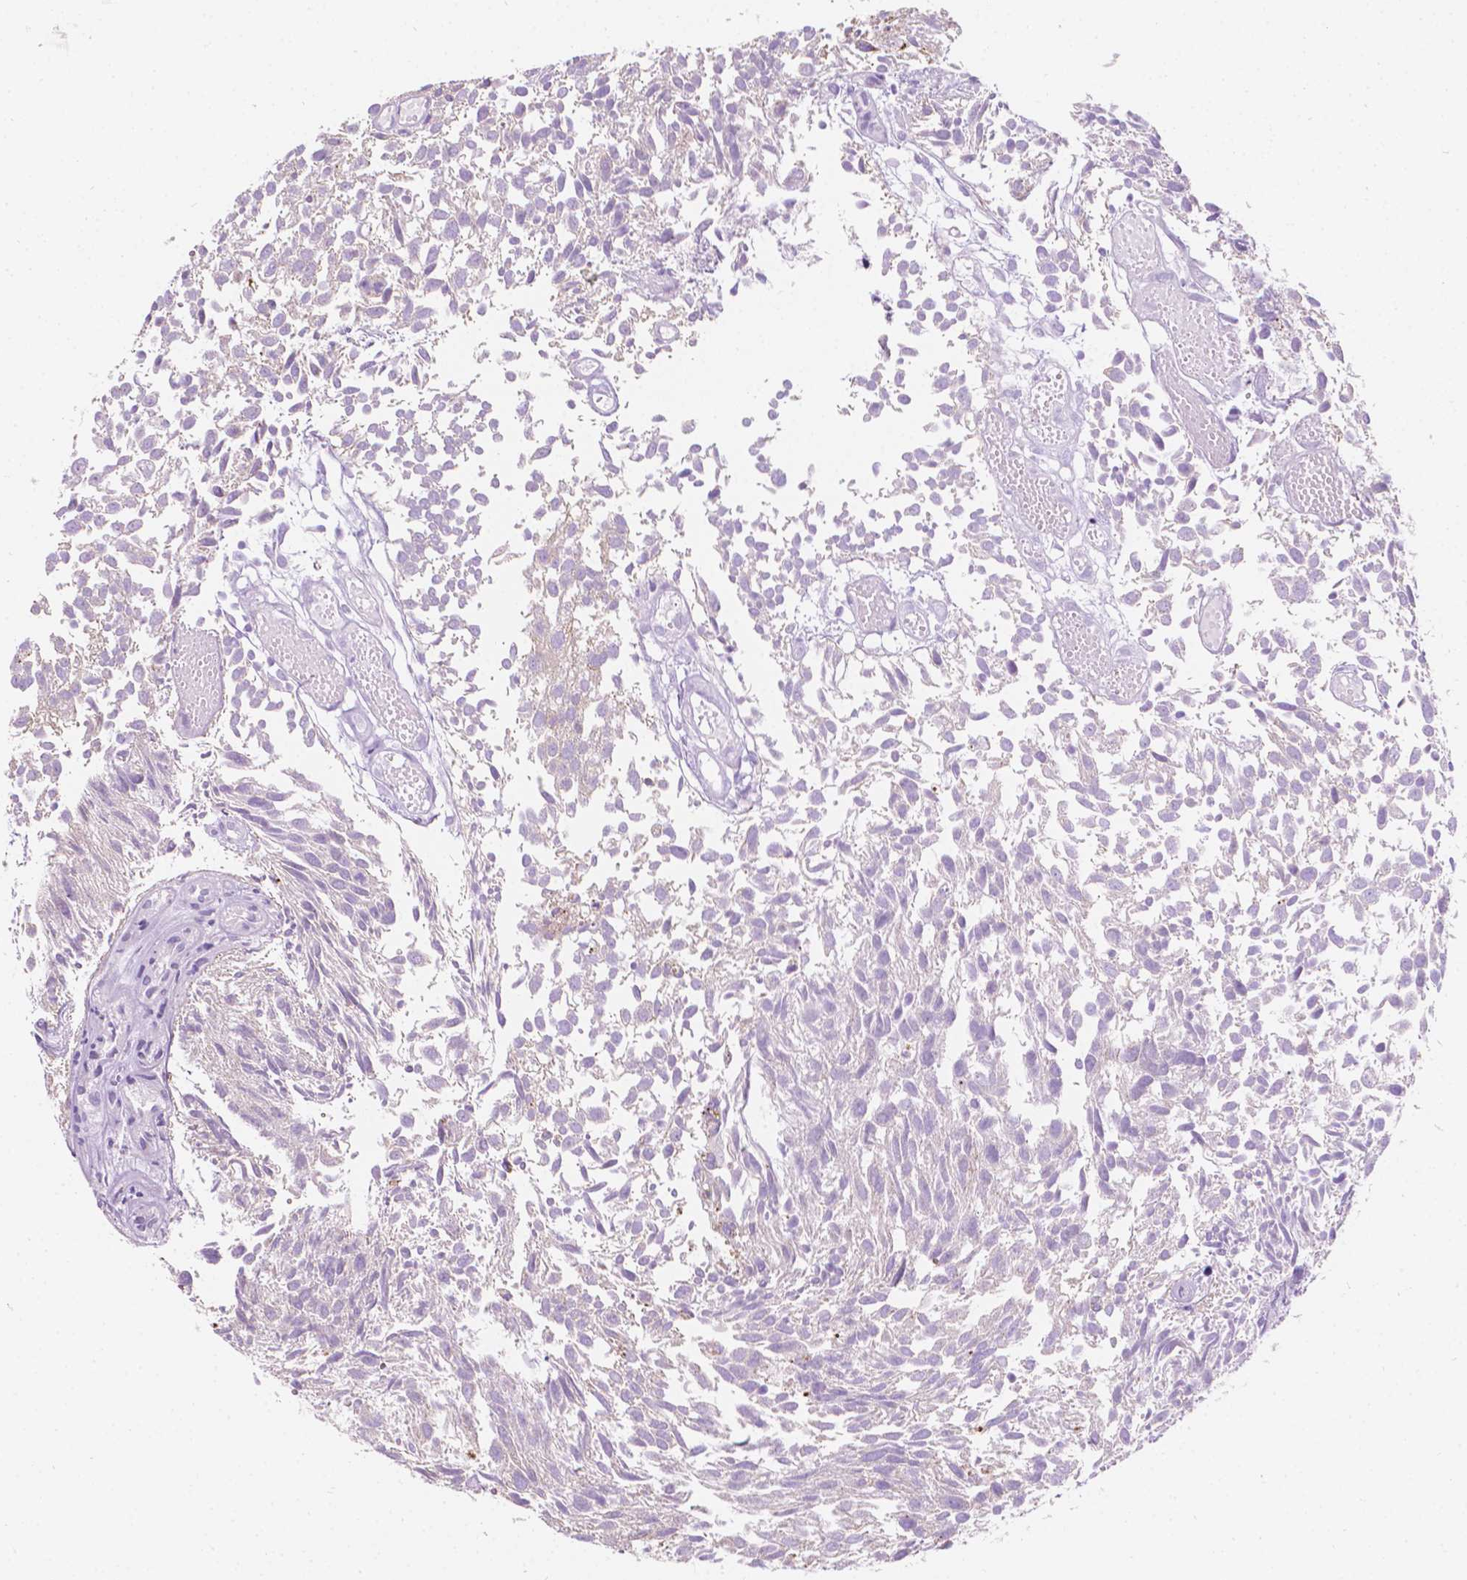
{"staining": {"intensity": "negative", "quantity": "none", "location": "none"}, "tissue": "urothelial cancer", "cell_type": "Tumor cells", "image_type": "cancer", "snomed": [{"axis": "morphology", "description": "Urothelial carcinoma, Low grade"}, {"axis": "topography", "description": "Urinary bladder"}], "caption": "This image is of low-grade urothelial carcinoma stained with immunohistochemistry (IHC) to label a protein in brown with the nuclei are counter-stained blue. There is no staining in tumor cells. Brightfield microscopy of IHC stained with DAB (3,3'-diaminobenzidine) (brown) and hematoxylin (blue), captured at high magnification.", "gene": "NOS1AP", "patient": {"sex": "male", "age": 70}}